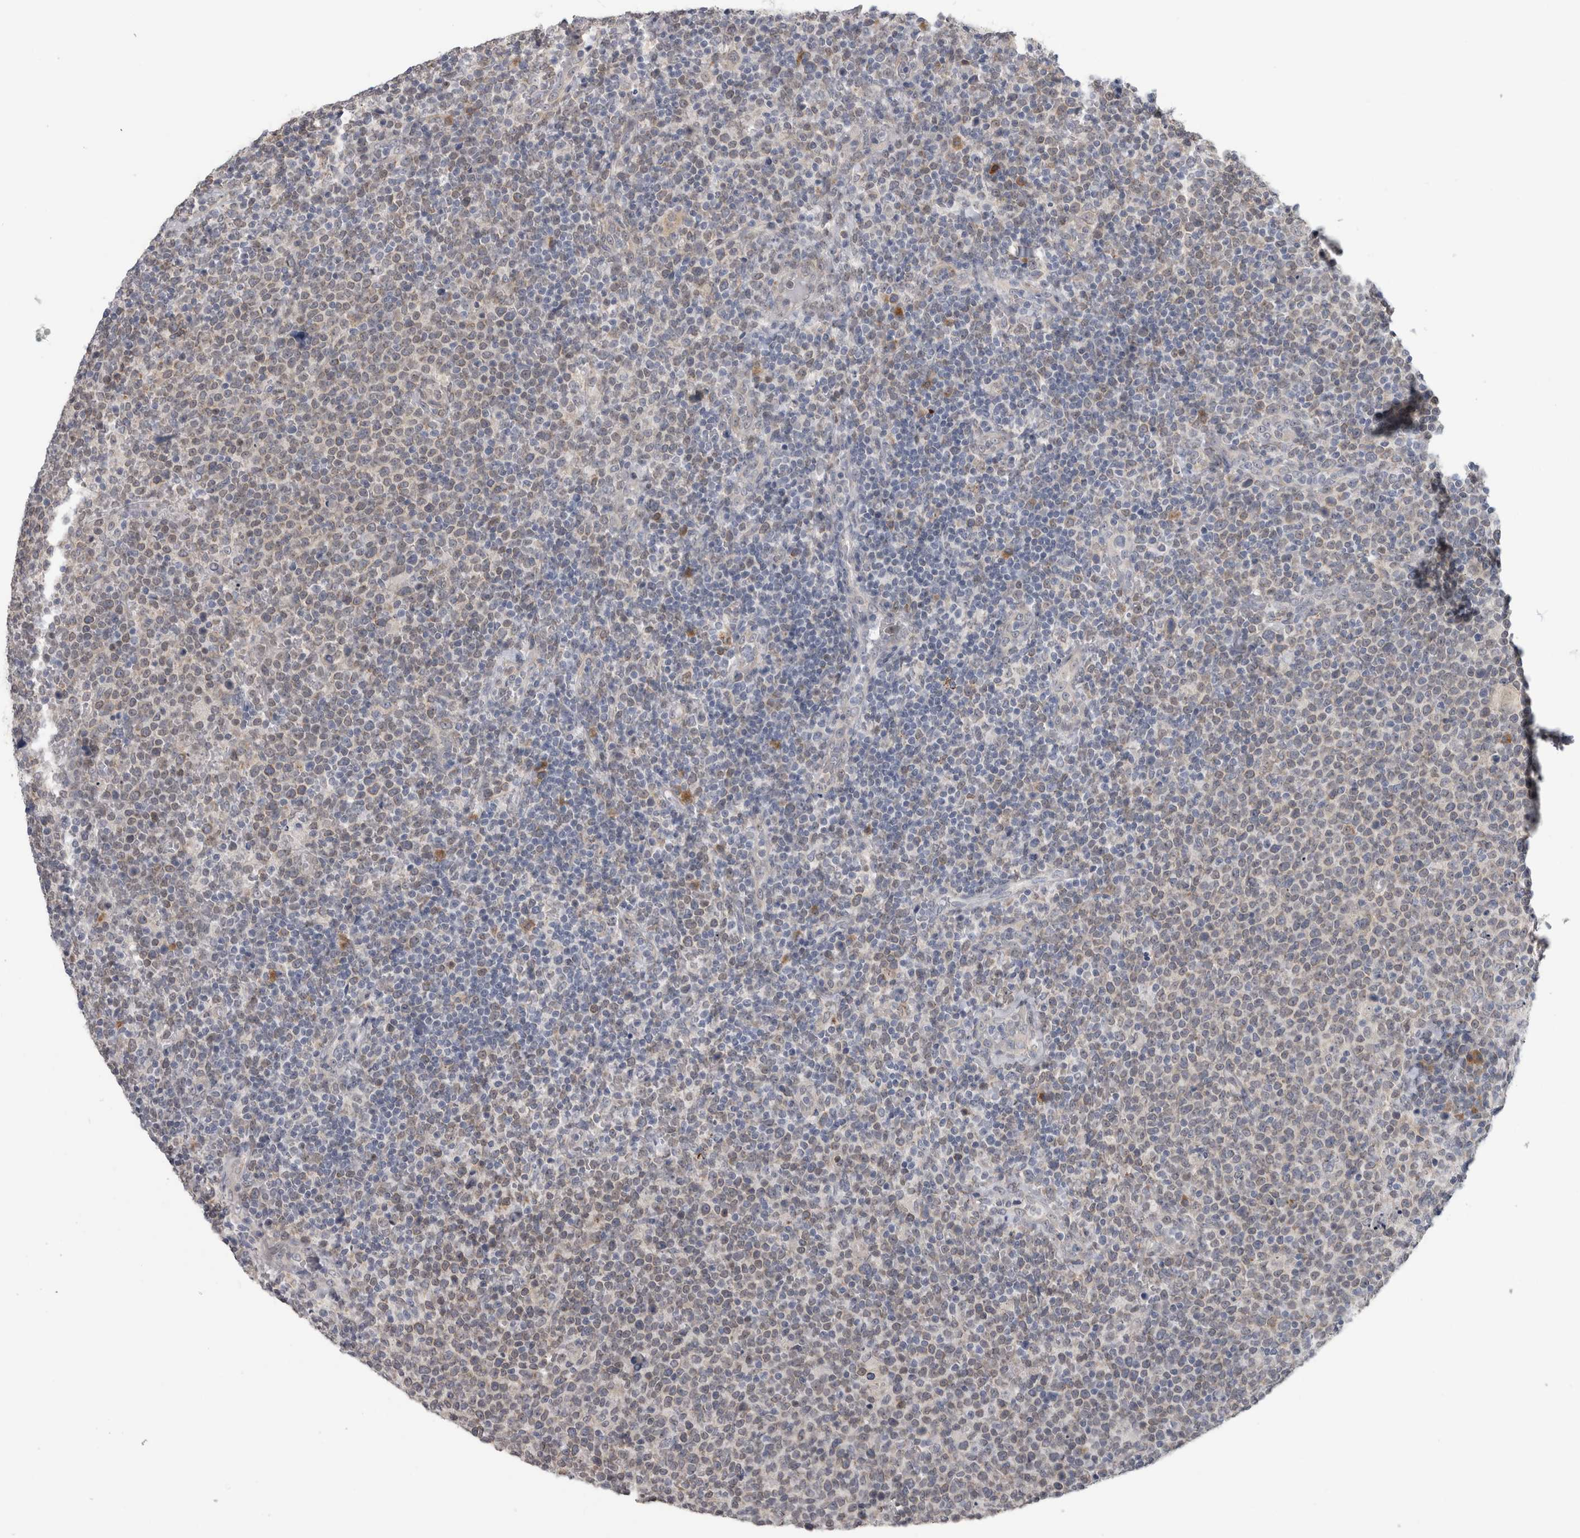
{"staining": {"intensity": "weak", "quantity": "<25%", "location": "cytoplasmic/membranous"}, "tissue": "lymphoma", "cell_type": "Tumor cells", "image_type": "cancer", "snomed": [{"axis": "morphology", "description": "Malignant lymphoma, non-Hodgkin's type, High grade"}, {"axis": "topography", "description": "Lymph node"}], "caption": "Protein analysis of high-grade malignant lymphoma, non-Hodgkin's type reveals no significant positivity in tumor cells.", "gene": "TMEM242", "patient": {"sex": "male", "age": 61}}